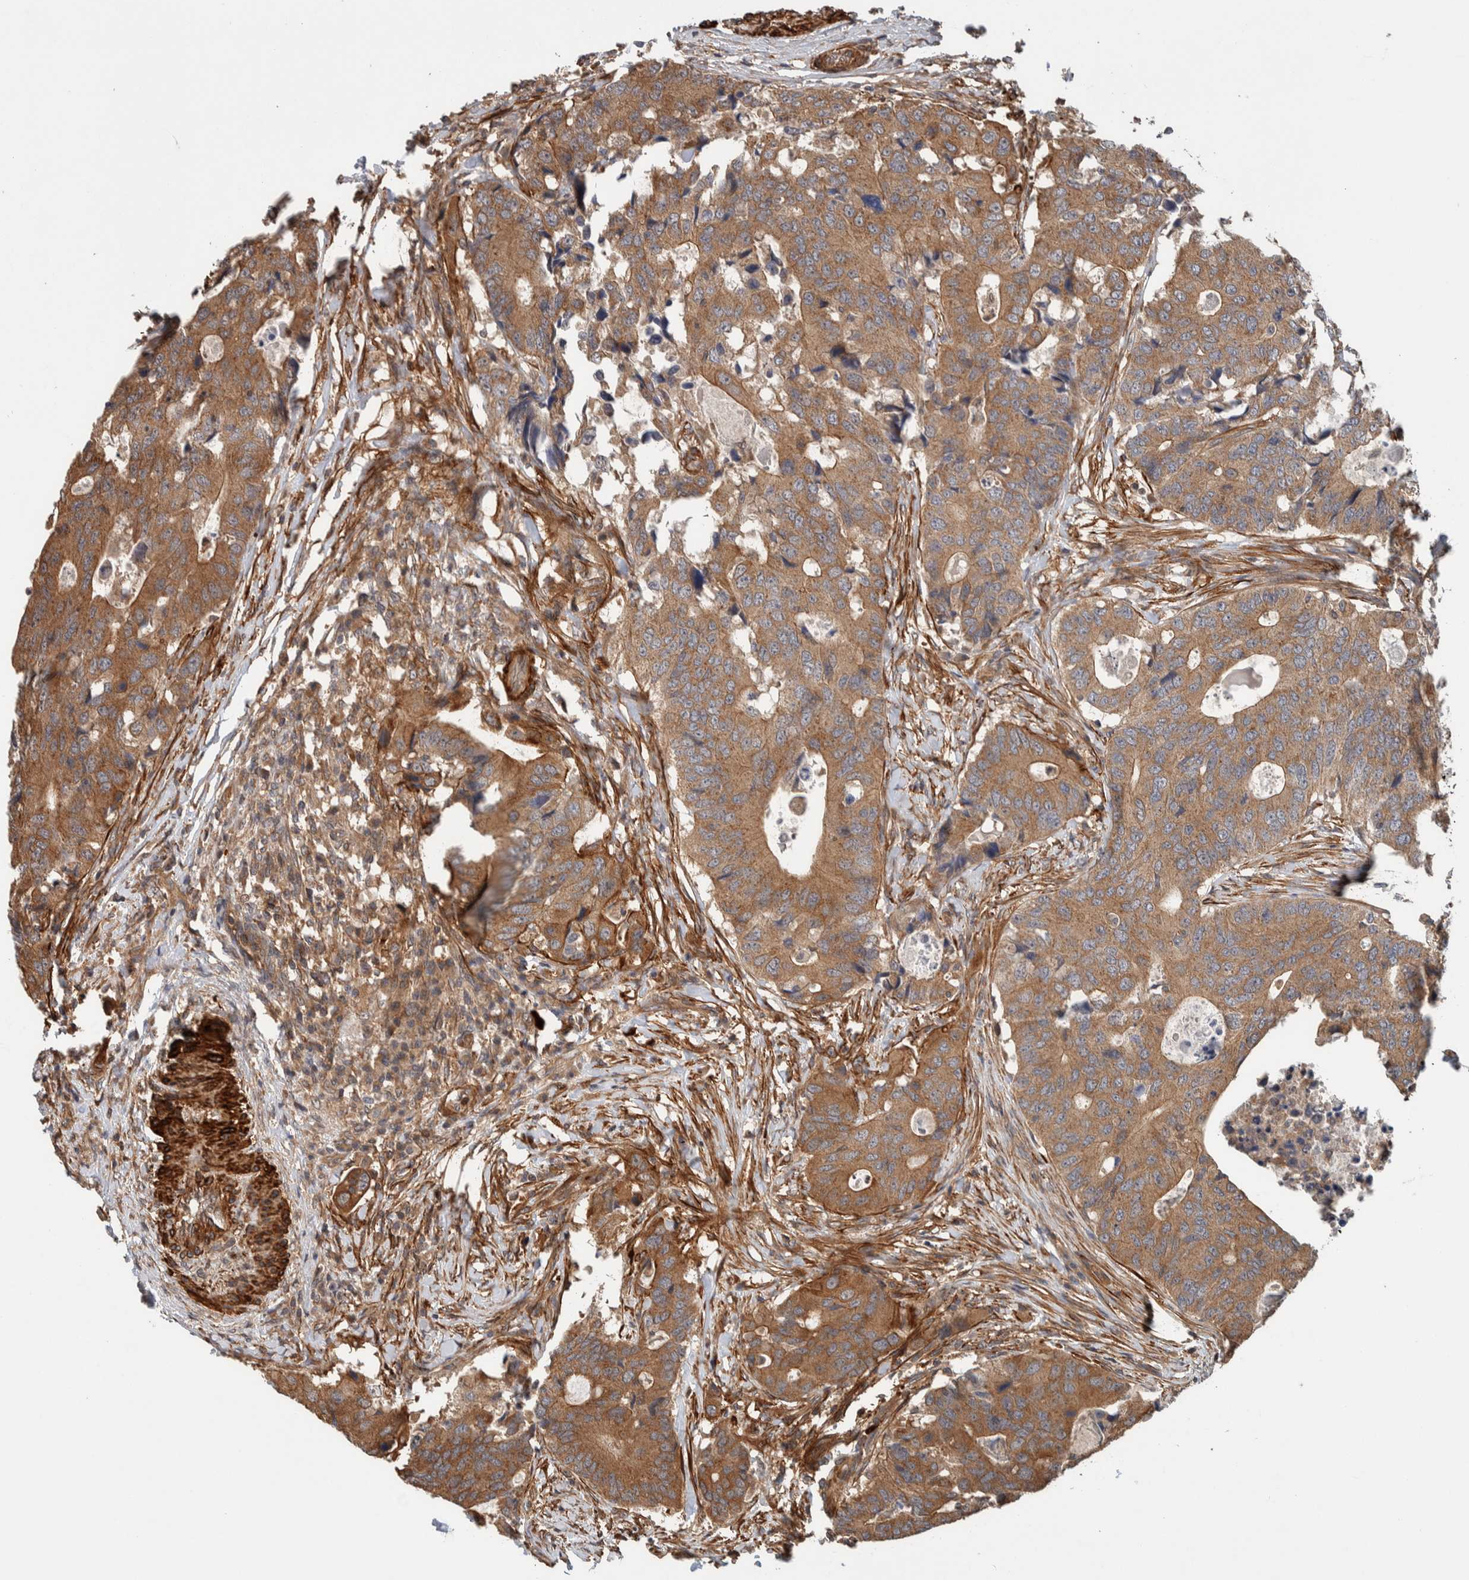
{"staining": {"intensity": "moderate", "quantity": ">75%", "location": "cytoplasmic/membranous"}, "tissue": "colorectal cancer", "cell_type": "Tumor cells", "image_type": "cancer", "snomed": [{"axis": "morphology", "description": "Adenocarcinoma, NOS"}, {"axis": "topography", "description": "Colon"}], "caption": "Colorectal cancer (adenocarcinoma) stained with immunohistochemistry (IHC) reveals moderate cytoplasmic/membranous staining in approximately >75% of tumor cells.", "gene": "SYNRG", "patient": {"sex": "male", "age": 71}}